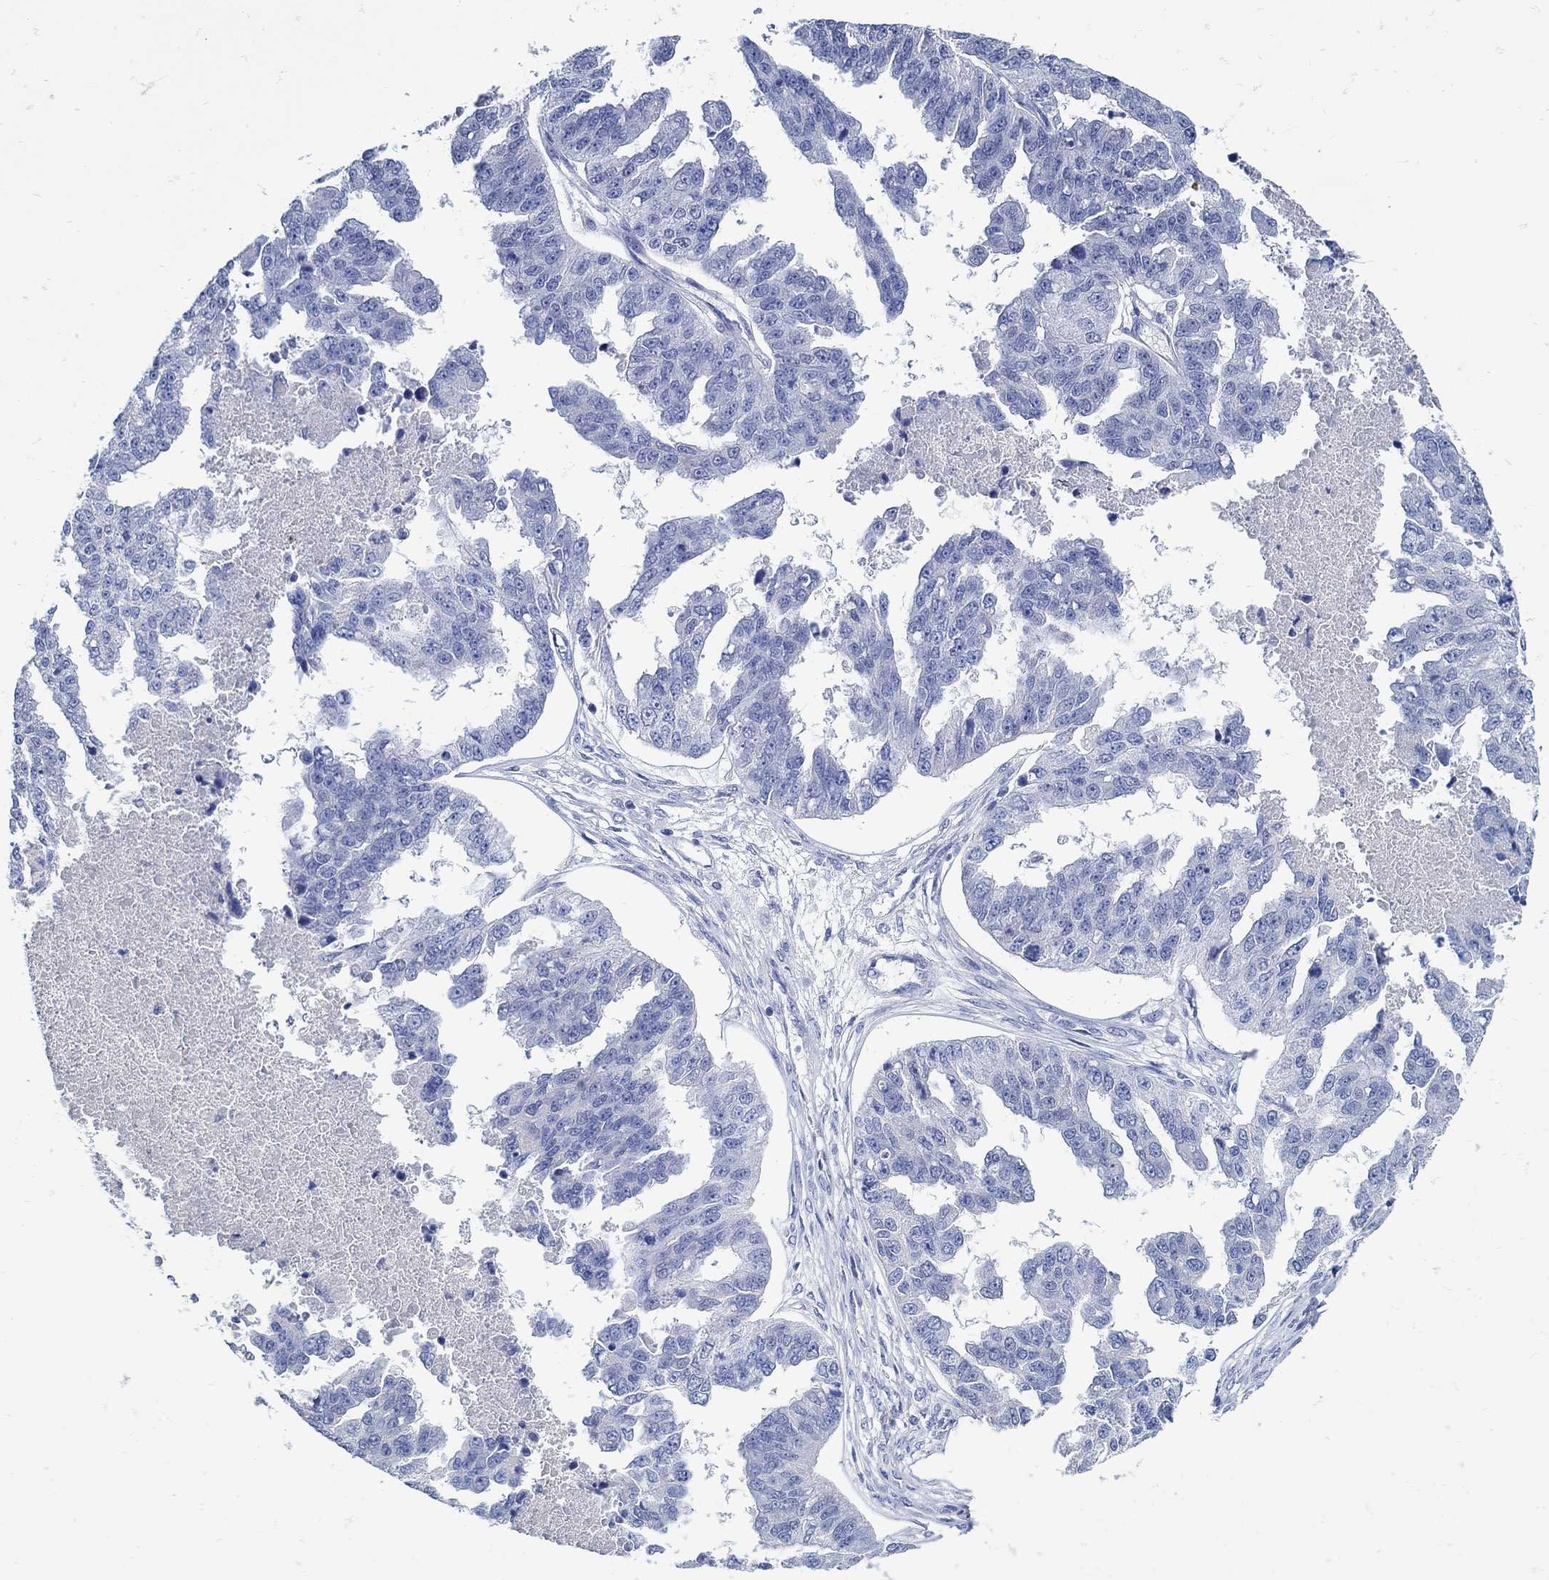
{"staining": {"intensity": "negative", "quantity": "none", "location": "none"}, "tissue": "ovarian cancer", "cell_type": "Tumor cells", "image_type": "cancer", "snomed": [{"axis": "morphology", "description": "Cystadenocarcinoma, serous, NOS"}, {"axis": "topography", "description": "Ovary"}], "caption": "This photomicrograph is of ovarian cancer stained with immunohistochemistry (IHC) to label a protein in brown with the nuclei are counter-stained blue. There is no positivity in tumor cells.", "gene": "NOS1", "patient": {"sex": "female", "age": 58}}